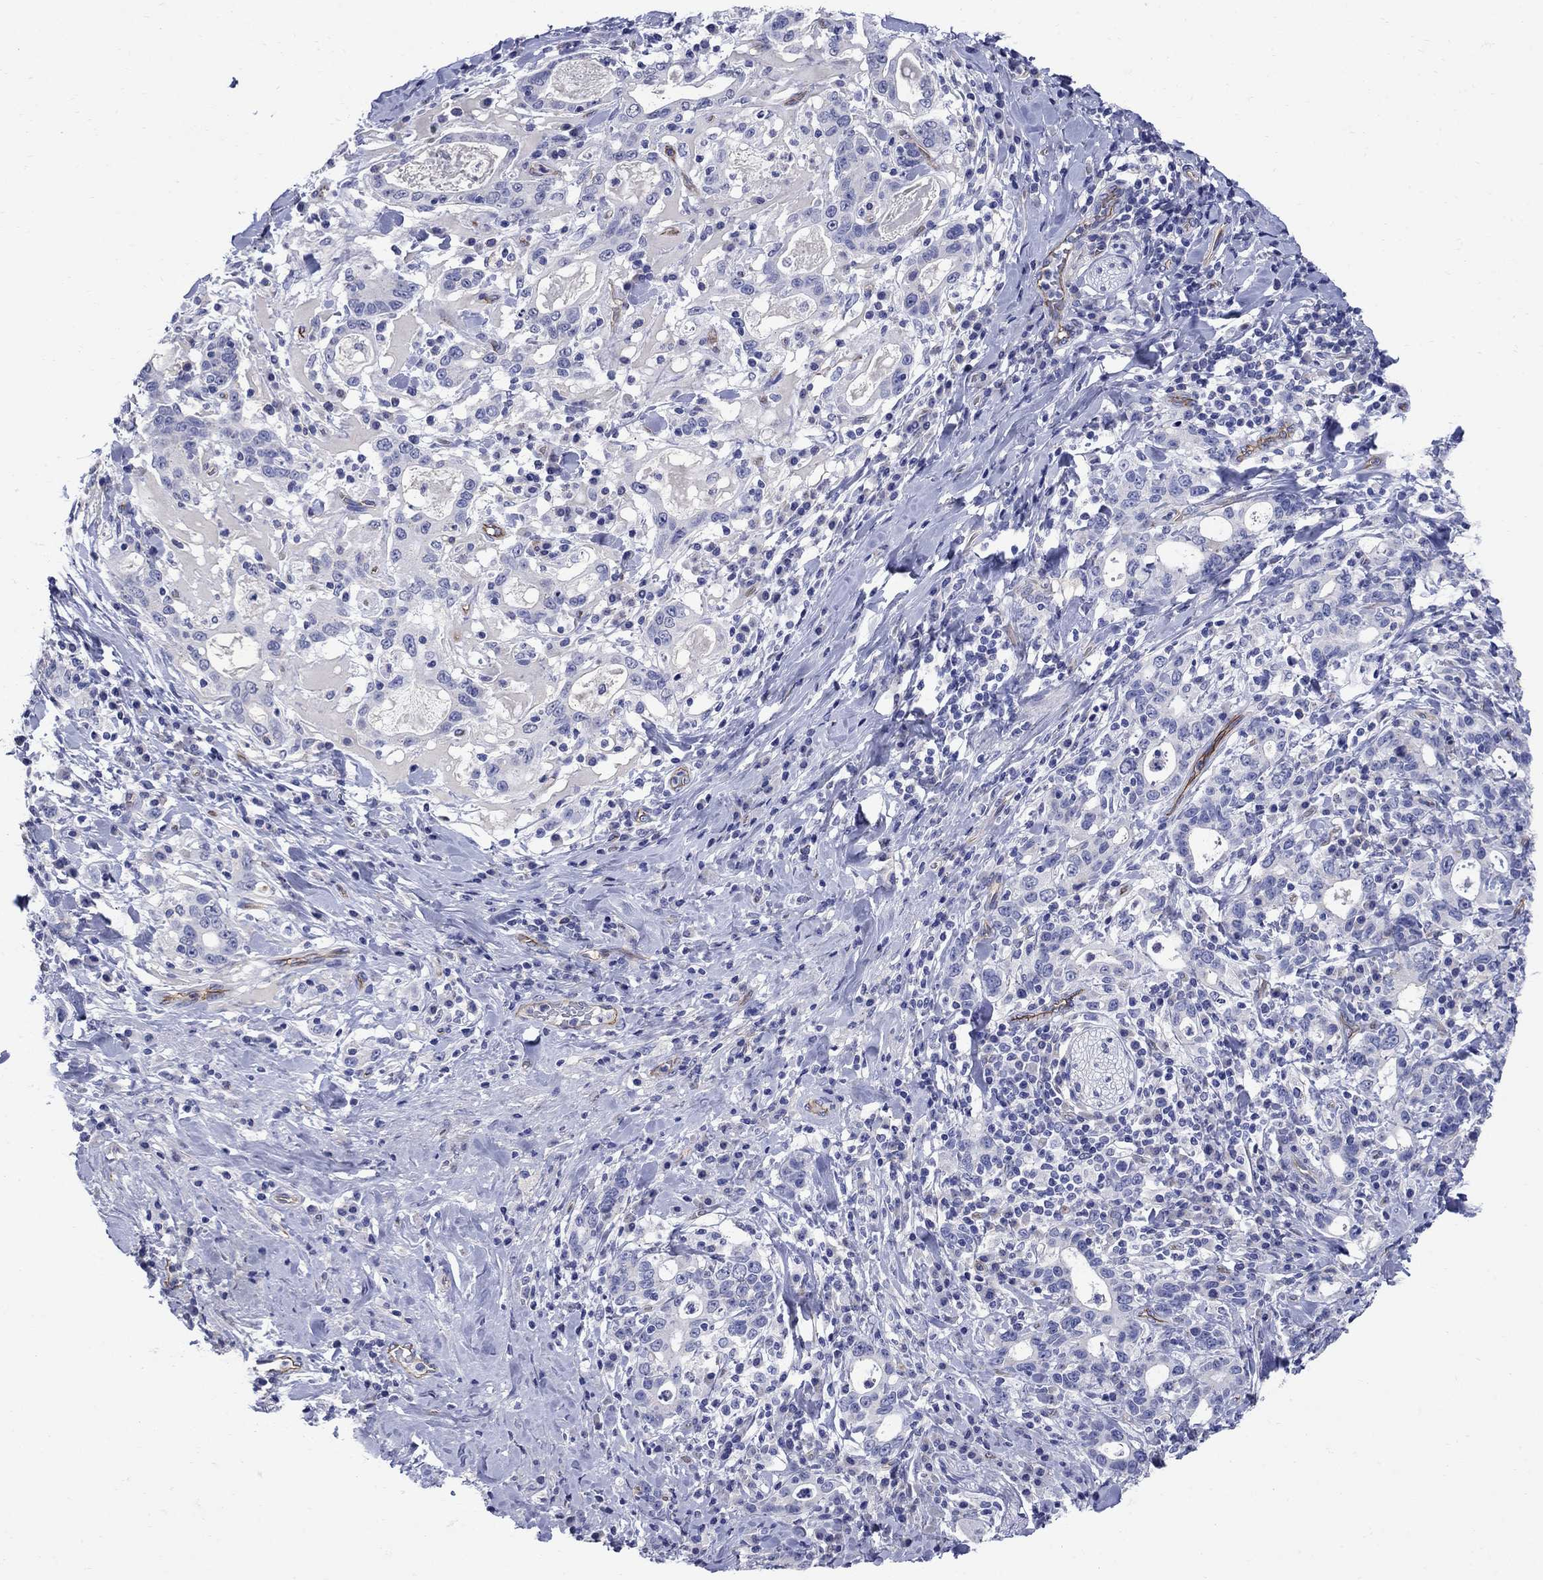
{"staining": {"intensity": "negative", "quantity": "none", "location": "none"}, "tissue": "stomach cancer", "cell_type": "Tumor cells", "image_type": "cancer", "snomed": [{"axis": "morphology", "description": "Adenocarcinoma, NOS"}, {"axis": "topography", "description": "Stomach"}], "caption": "Immunohistochemical staining of adenocarcinoma (stomach) displays no significant staining in tumor cells.", "gene": "SMCP", "patient": {"sex": "male", "age": 79}}